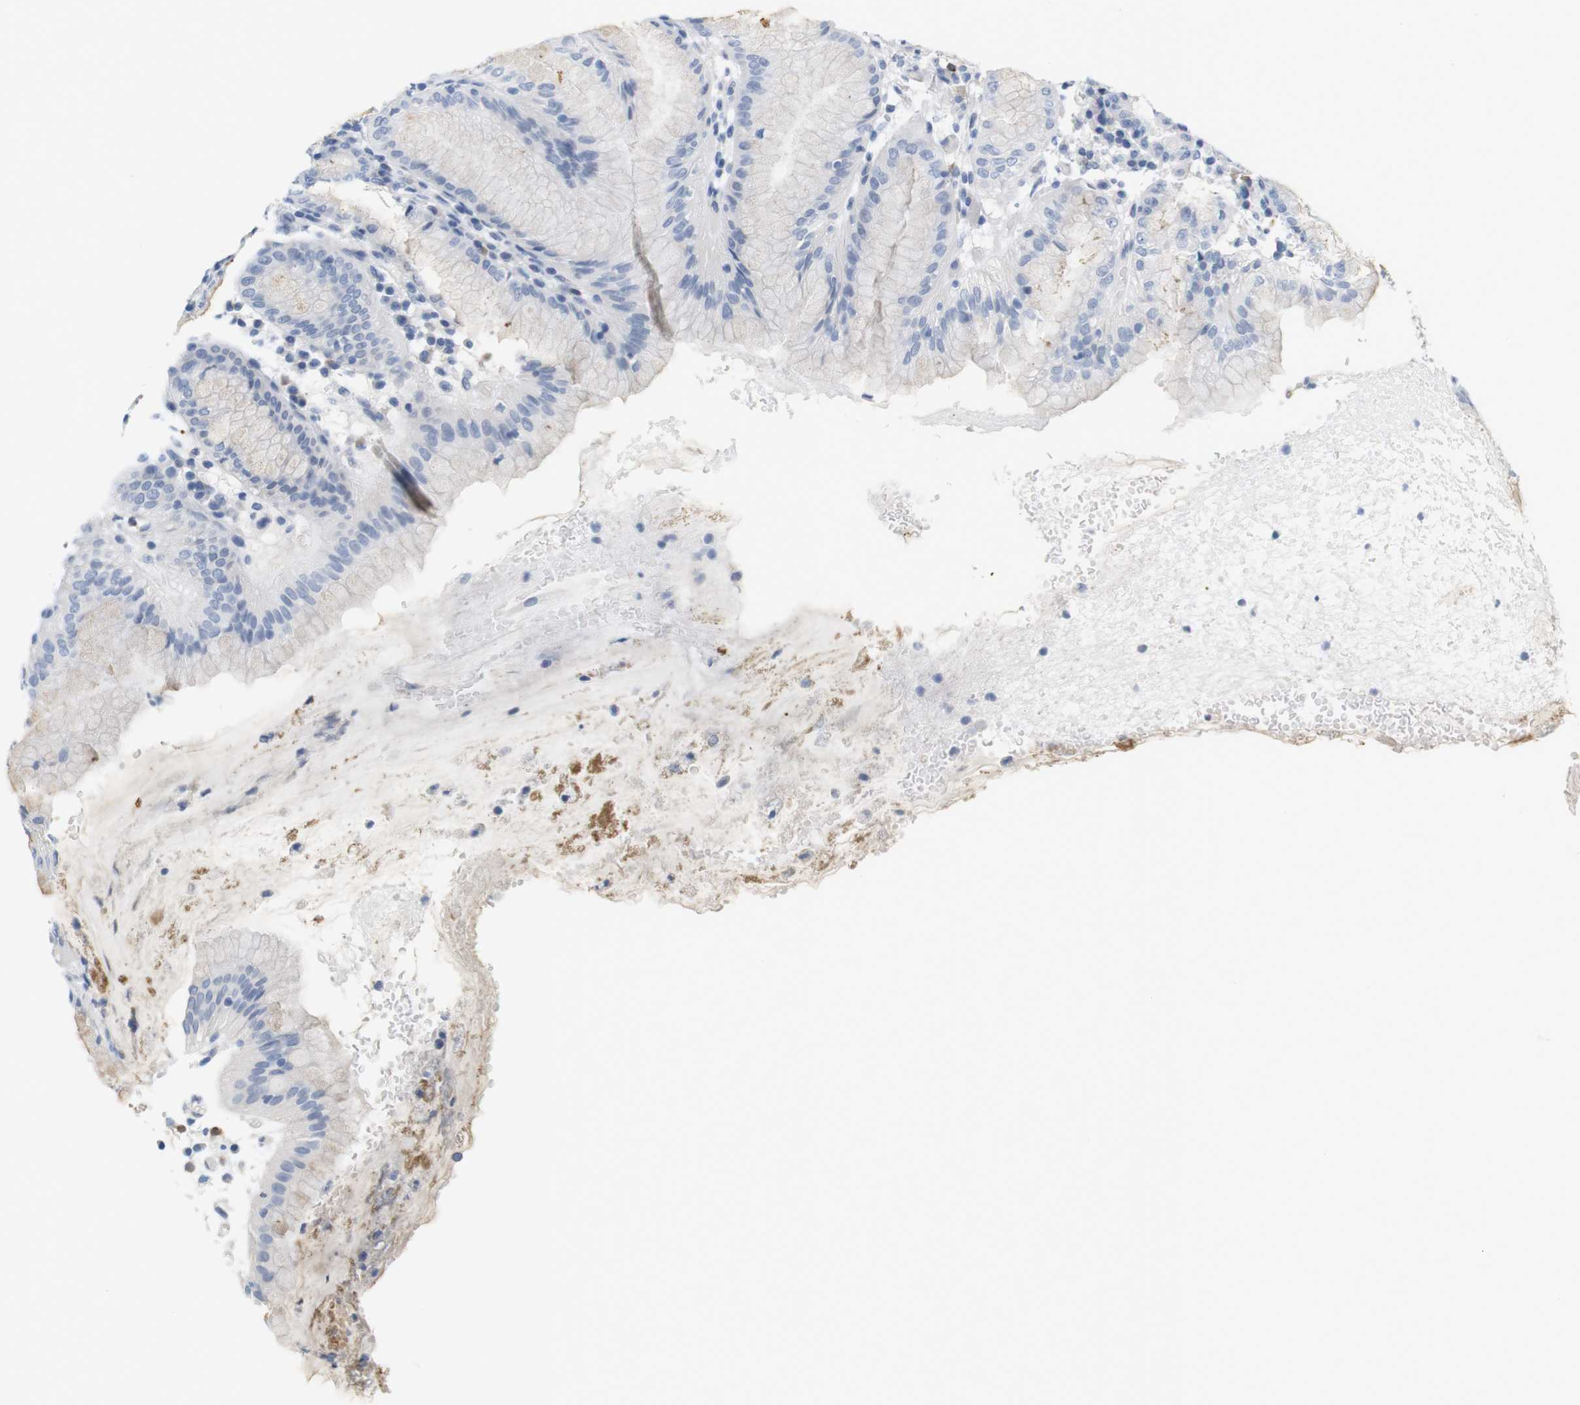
{"staining": {"intensity": "negative", "quantity": "none", "location": "none"}, "tissue": "stomach", "cell_type": "Glandular cells", "image_type": "normal", "snomed": [{"axis": "morphology", "description": "Normal tissue, NOS"}, {"axis": "topography", "description": "Stomach"}, {"axis": "topography", "description": "Stomach, lower"}], "caption": "The histopathology image displays no significant expression in glandular cells of stomach. (Stains: DAB immunohistochemistry (IHC) with hematoxylin counter stain, Microscopy: brightfield microscopy at high magnification).", "gene": "RGS9", "patient": {"sex": "female", "age": 75}}